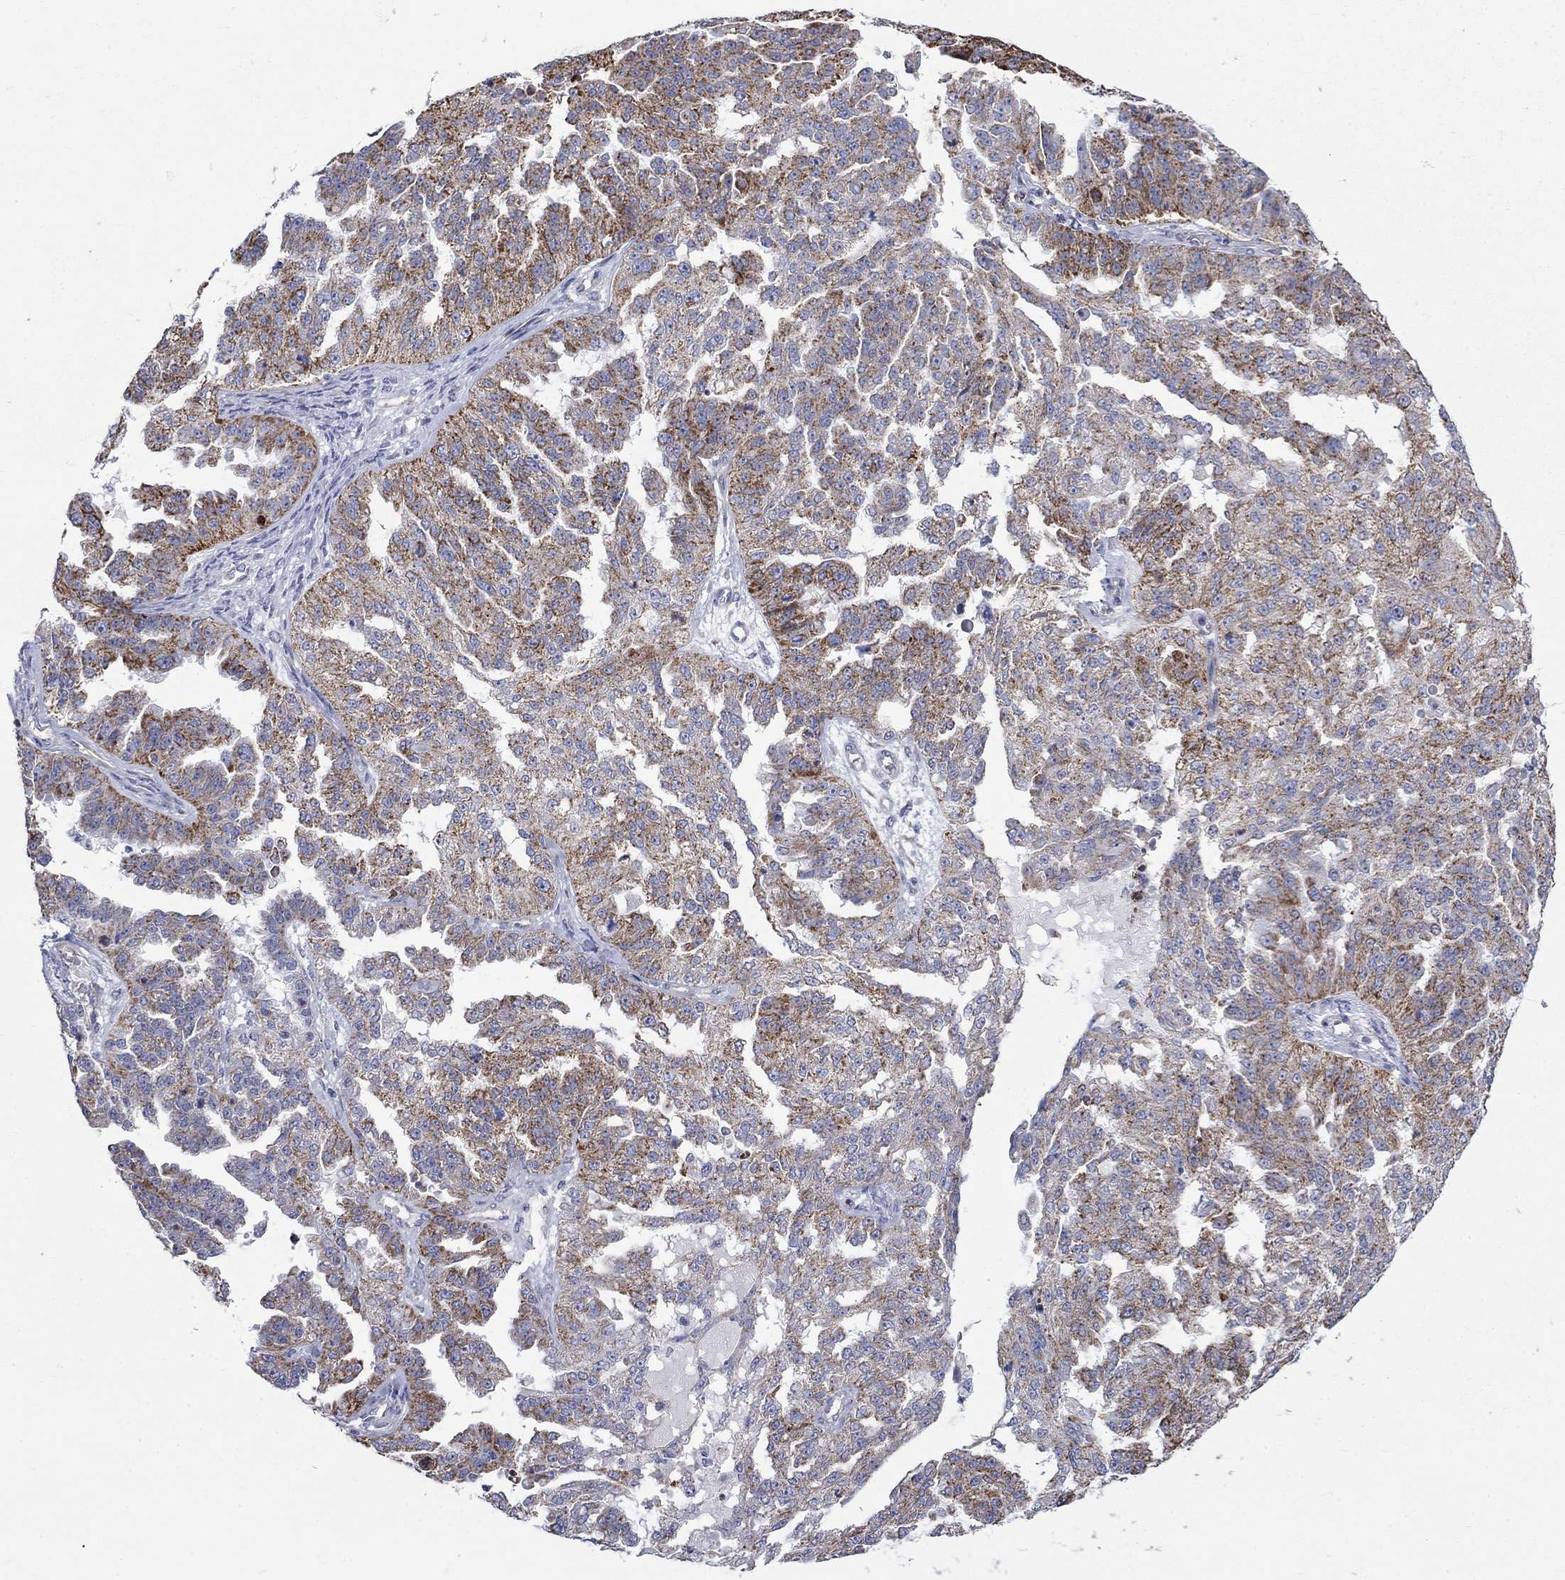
{"staining": {"intensity": "strong", "quantity": "<25%", "location": "cytoplasmic/membranous"}, "tissue": "ovarian cancer", "cell_type": "Tumor cells", "image_type": "cancer", "snomed": [{"axis": "morphology", "description": "Cystadenocarcinoma, serous, NOS"}, {"axis": "topography", "description": "Ovary"}], "caption": "Tumor cells show medium levels of strong cytoplasmic/membranous expression in approximately <25% of cells in human ovarian cancer (serous cystadenocarcinoma). (Brightfield microscopy of DAB IHC at high magnification).", "gene": "CISD1", "patient": {"sex": "female", "age": 58}}